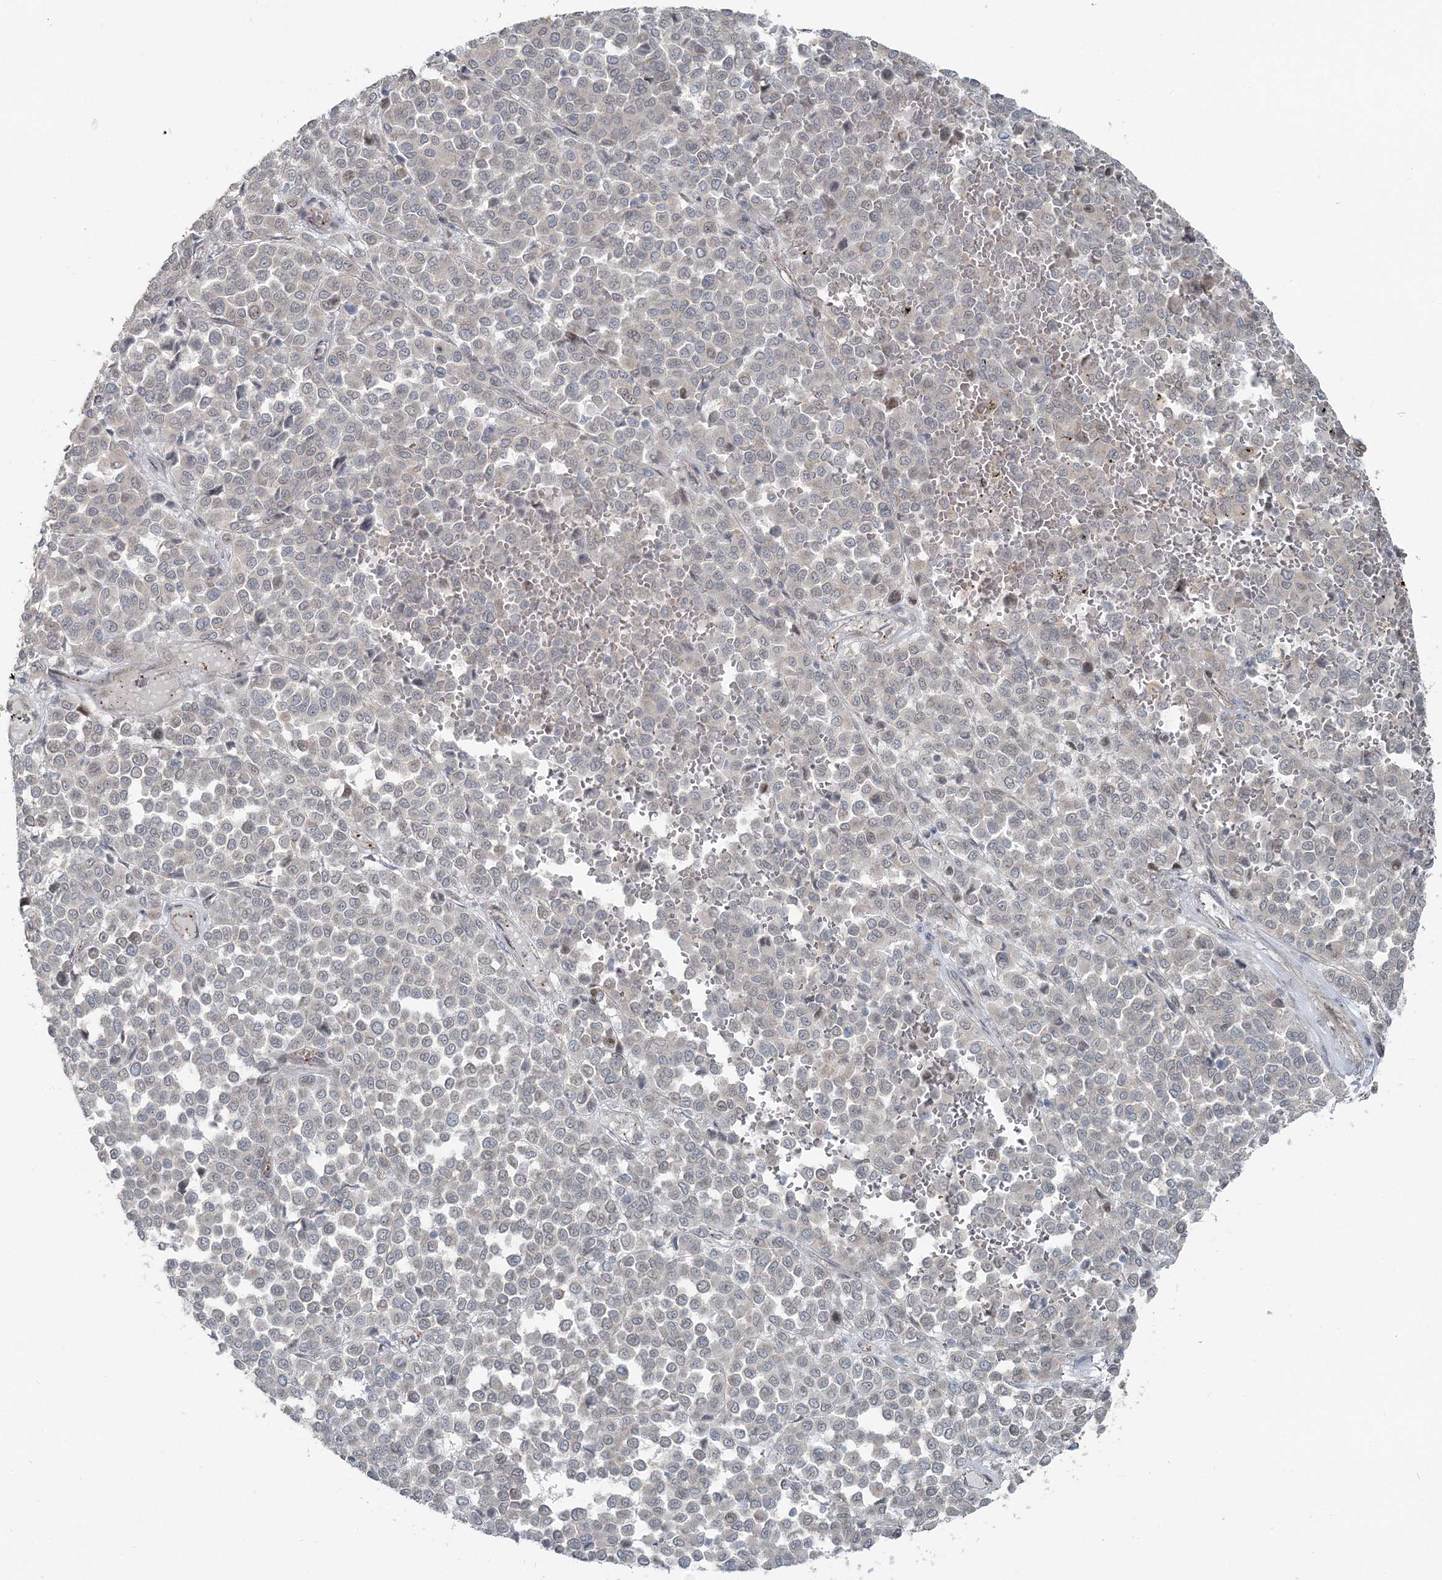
{"staining": {"intensity": "negative", "quantity": "none", "location": "none"}, "tissue": "melanoma", "cell_type": "Tumor cells", "image_type": "cancer", "snomed": [{"axis": "morphology", "description": "Malignant melanoma, Metastatic site"}, {"axis": "topography", "description": "Pancreas"}], "caption": "High power microscopy image of an immunohistochemistry (IHC) image of malignant melanoma (metastatic site), revealing no significant expression in tumor cells. Brightfield microscopy of immunohistochemistry stained with DAB (3,3'-diaminobenzidine) (brown) and hematoxylin (blue), captured at high magnification.", "gene": "FBXL17", "patient": {"sex": "female", "age": 30}}